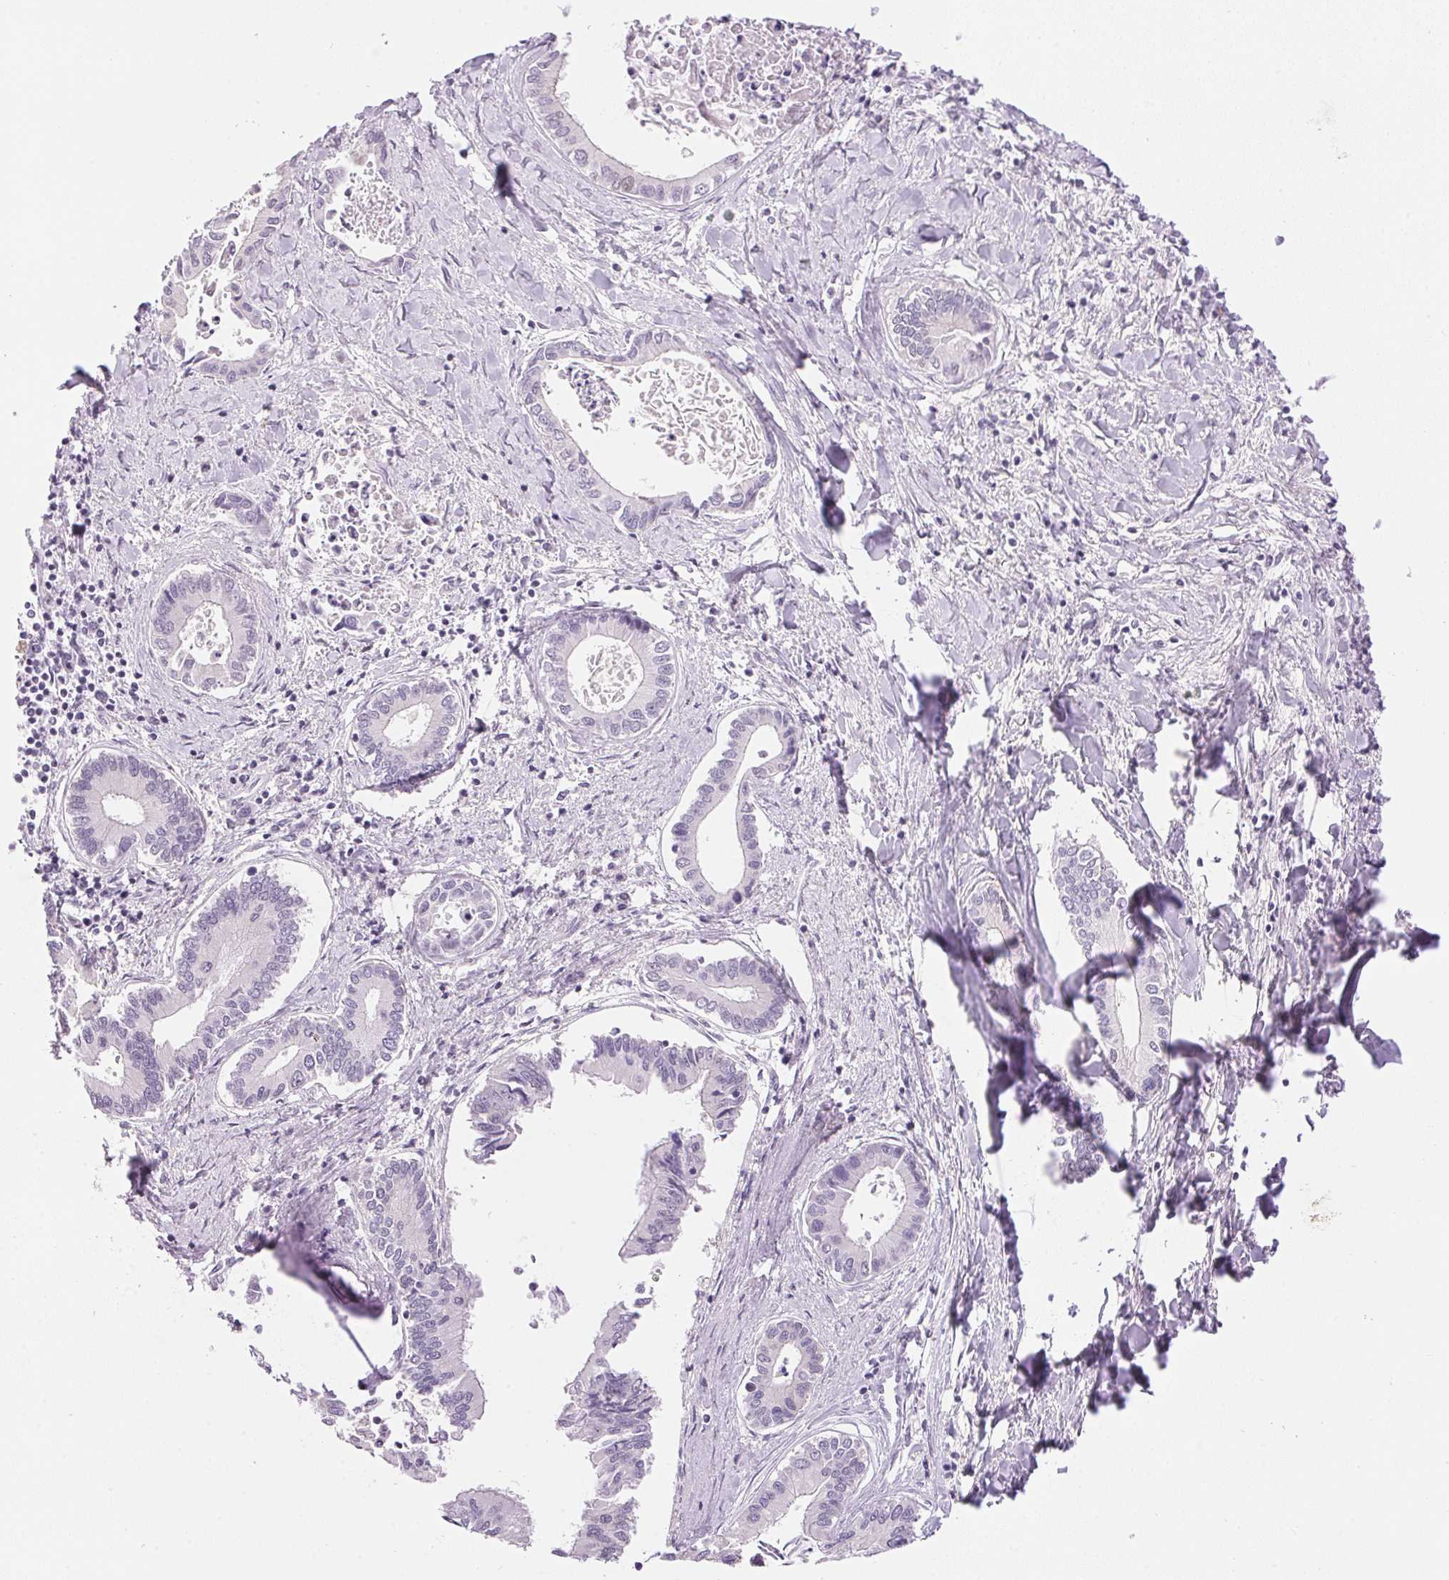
{"staining": {"intensity": "negative", "quantity": "none", "location": "none"}, "tissue": "liver cancer", "cell_type": "Tumor cells", "image_type": "cancer", "snomed": [{"axis": "morphology", "description": "Cholangiocarcinoma"}, {"axis": "topography", "description": "Liver"}], "caption": "The photomicrograph shows no staining of tumor cells in cholangiocarcinoma (liver). The staining is performed using DAB brown chromogen with nuclei counter-stained in using hematoxylin.", "gene": "GYG2", "patient": {"sex": "male", "age": 66}}